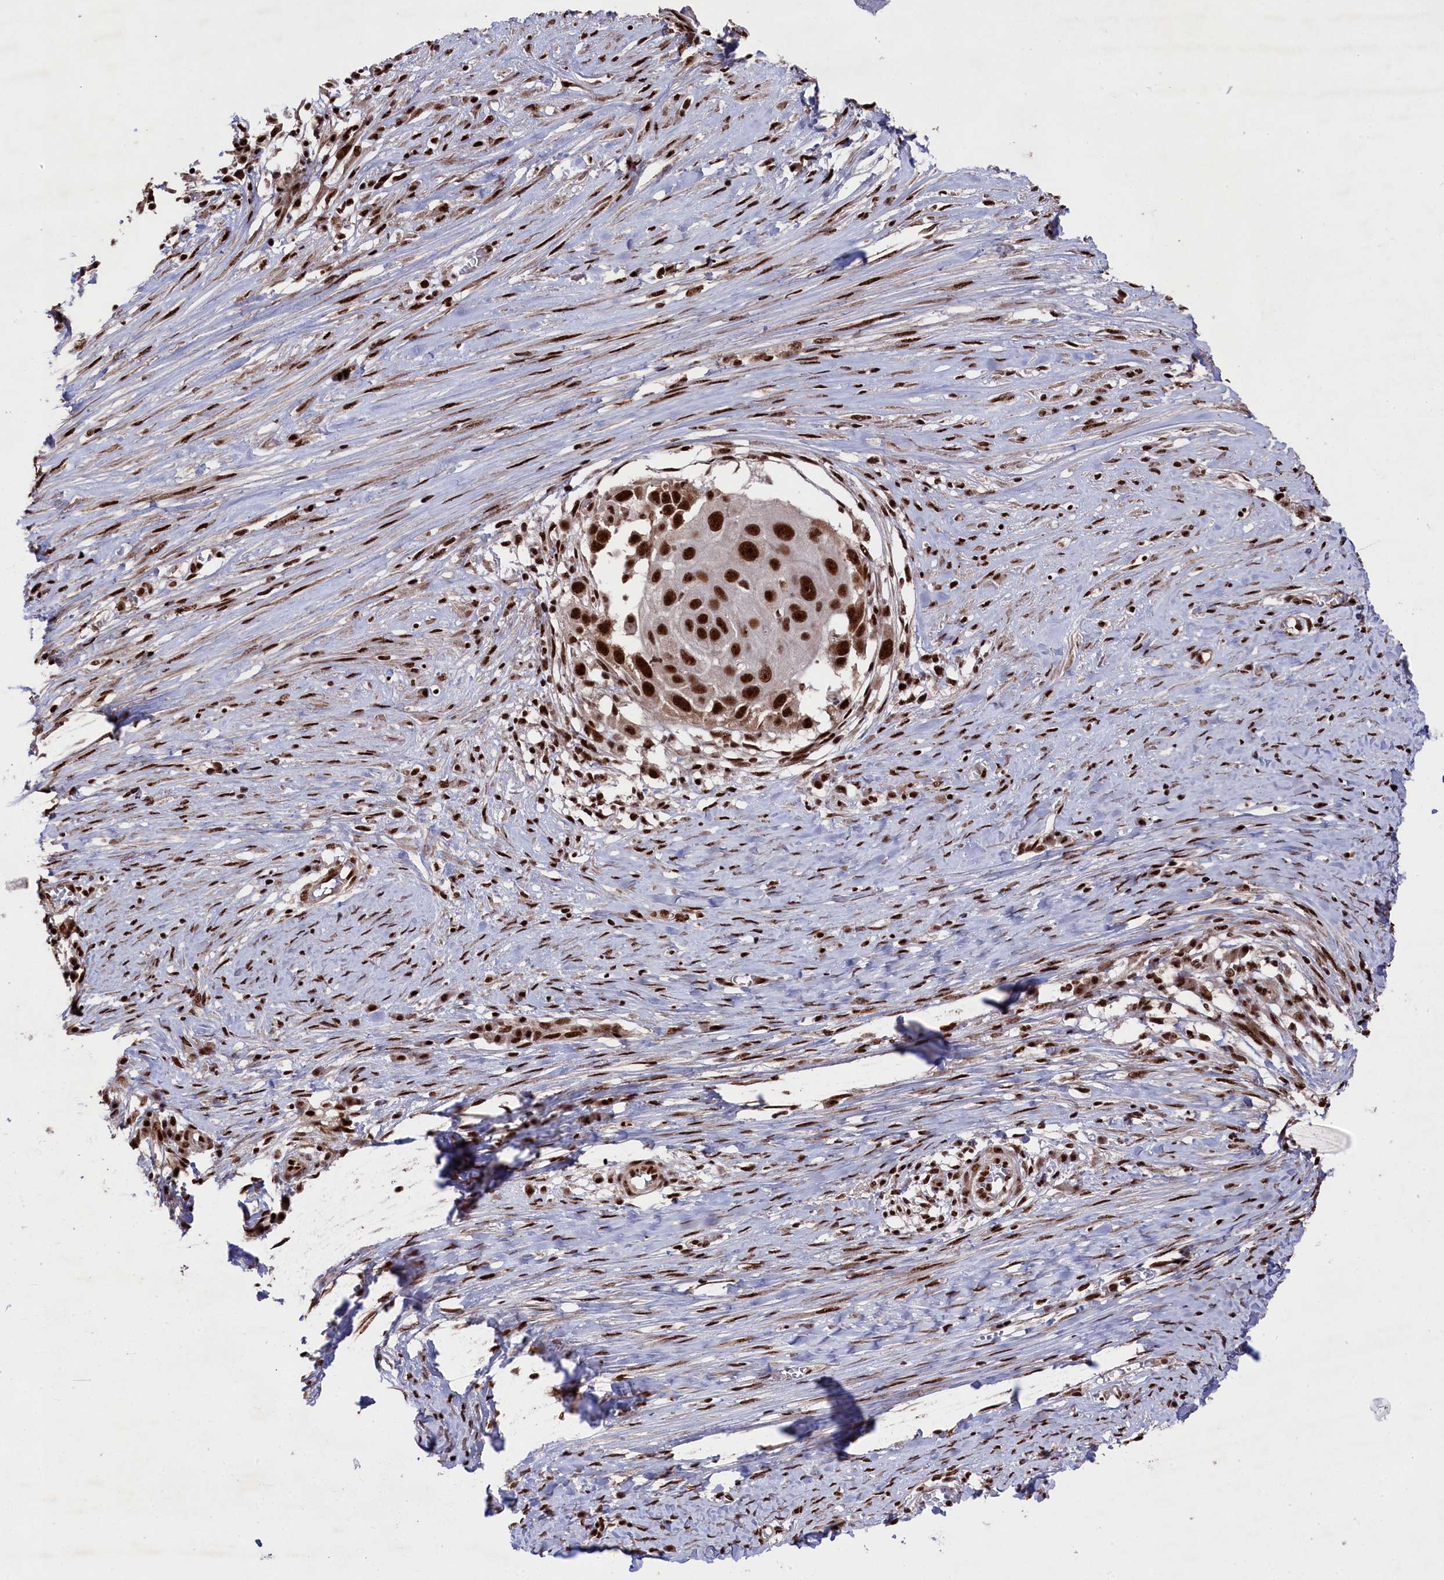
{"staining": {"intensity": "strong", "quantity": ">75%", "location": "nuclear"}, "tissue": "skin cancer", "cell_type": "Tumor cells", "image_type": "cancer", "snomed": [{"axis": "morphology", "description": "Squamous cell carcinoma, NOS"}, {"axis": "topography", "description": "Skin"}], "caption": "The histopathology image reveals a brown stain indicating the presence of a protein in the nuclear of tumor cells in skin squamous cell carcinoma.", "gene": "PRPF31", "patient": {"sex": "female", "age": 44}}